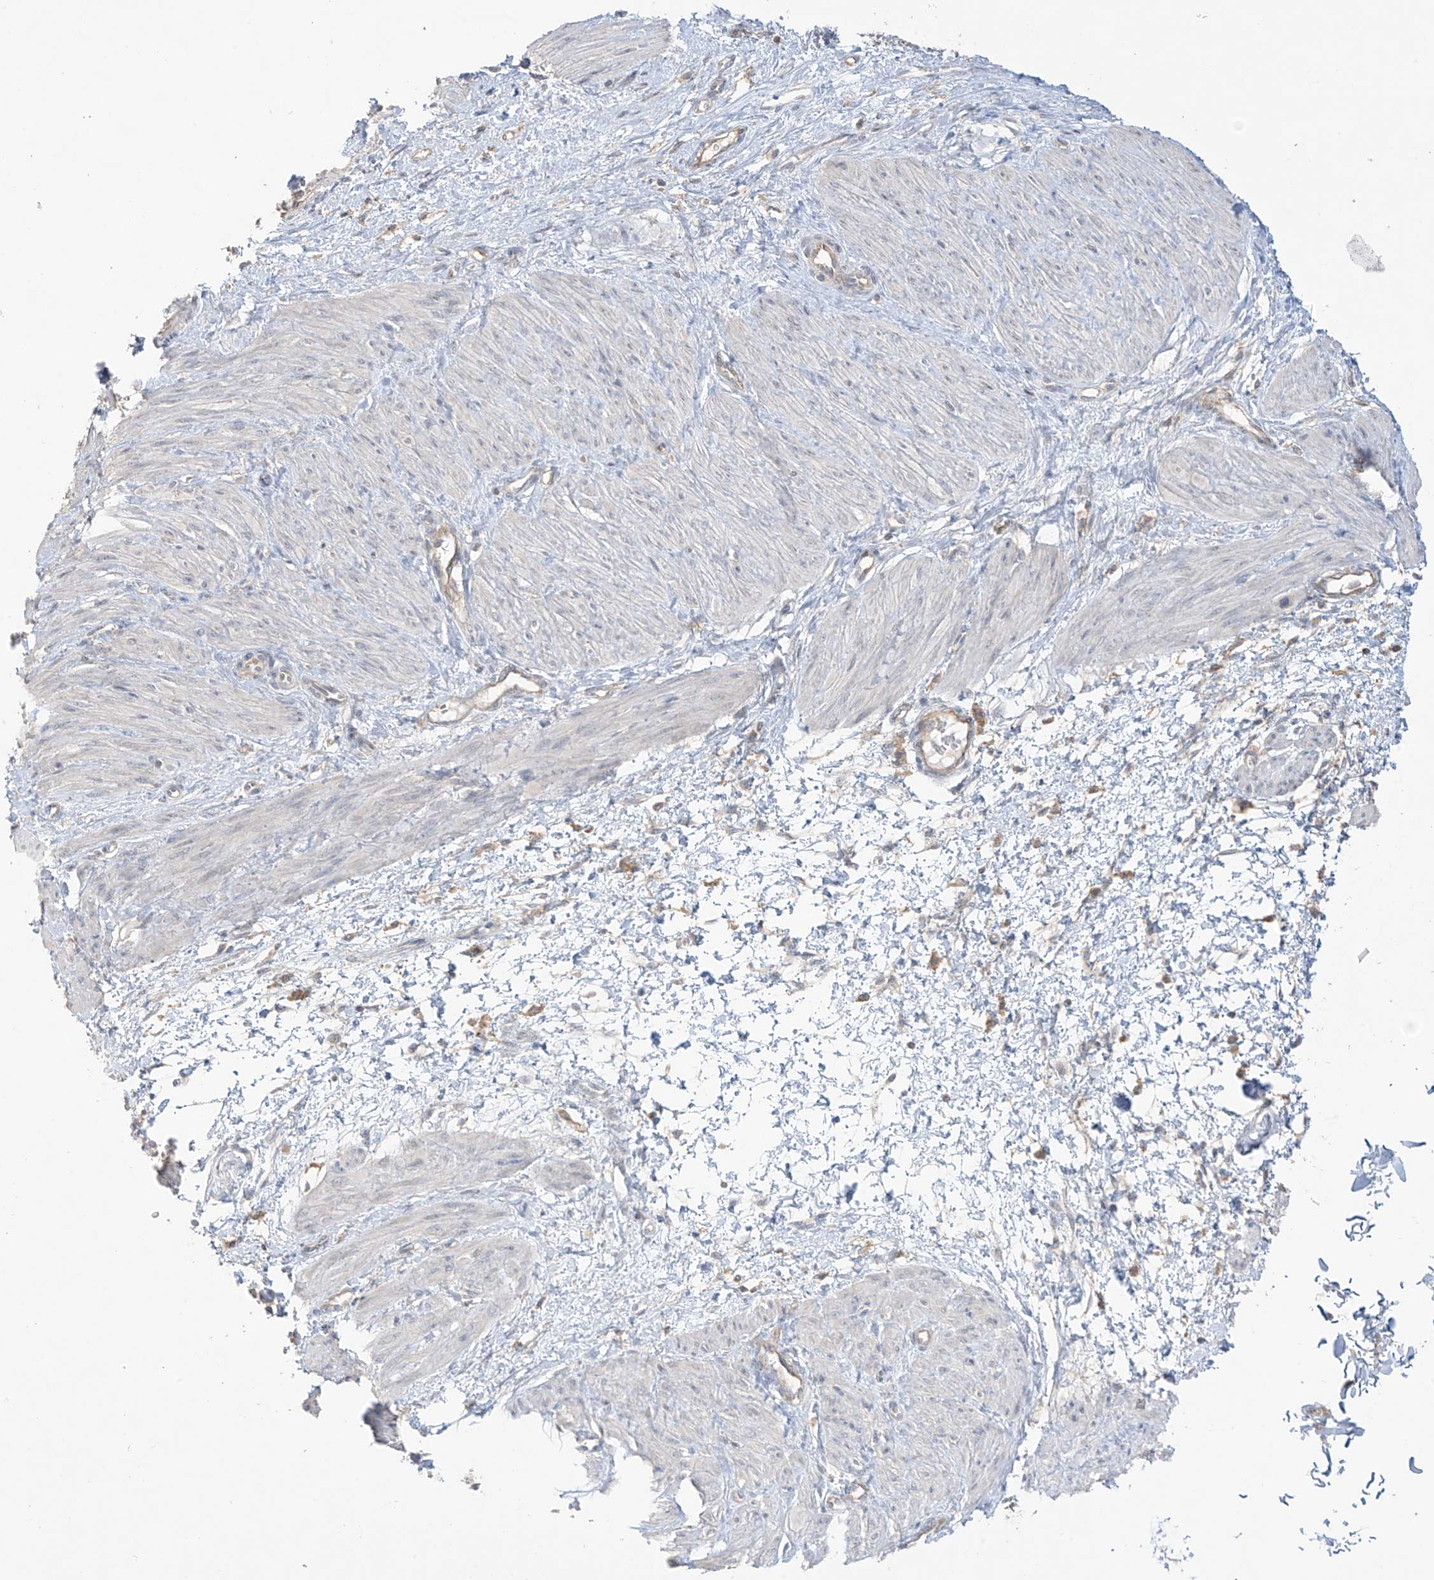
{"staining": {"intensity": "negative", "quantity": "none", "location": "none"}, "tissue": "smooth muscle", "cell_type": "Smooth muscle cells", "image_type": "normal", "snomed": [{"axis": "morphology", "description": "Normal tissue, NOS"}, {"axis": "topography", "description": "Endometrium"}], "caption": "Immunohistochemistry (IHC) micrograph of normal smooth muscle: human smooth muscle stained with DAB reveals no significant protein staining in smooth muscle cells.", "gene": "ANGEL2", "patient": {"sex": "female", "age": 33}}